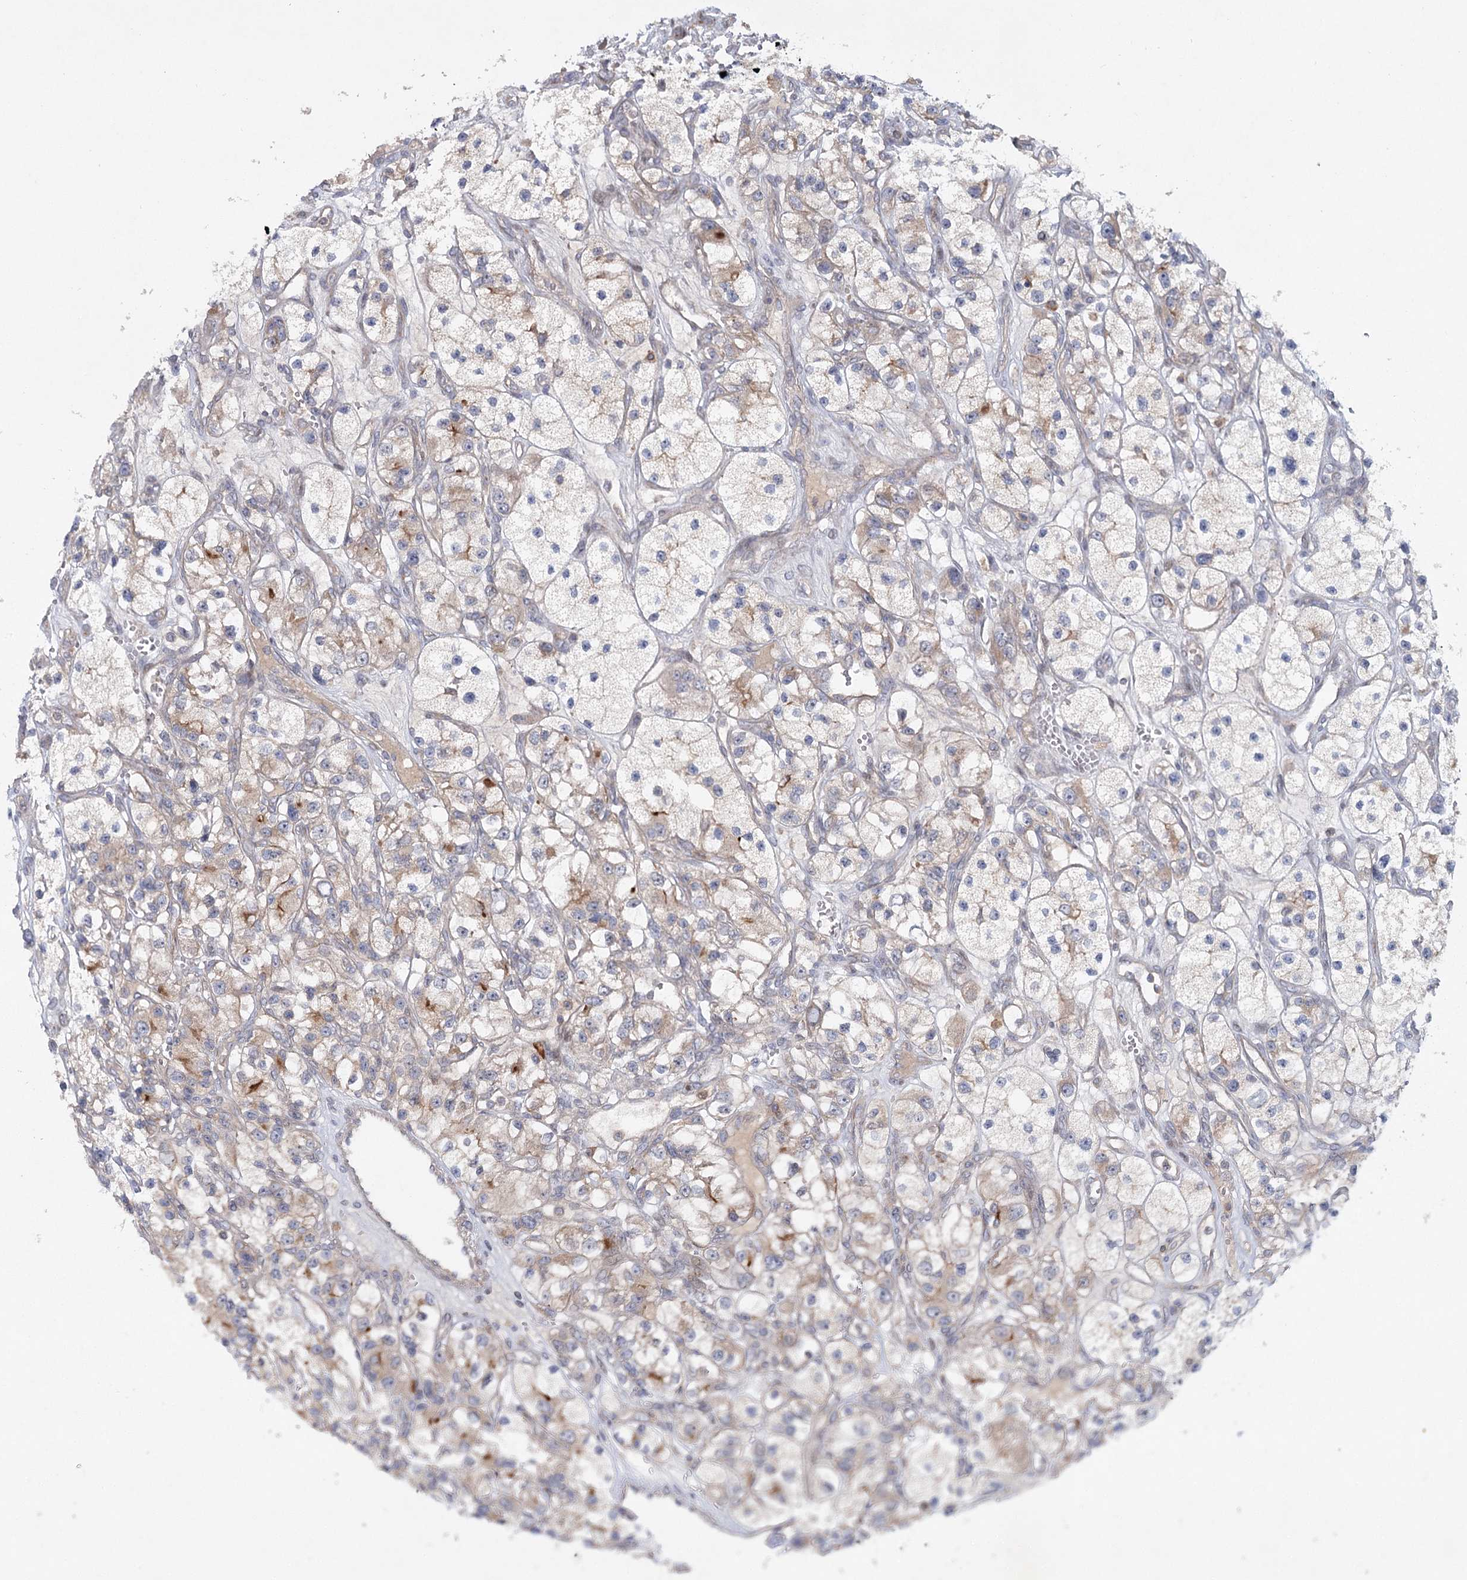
{"staining": {"intensity": "weak", "quantity": "<25%", "location": "cytoplasmic/membranous"}, "tissue": "renal cancer", "cell_type": "Tumor cells", "image_type": "cancer", "snomed": [{"axis": "morphology", "description": "Adenocarcinoma, NOS"}, {"axis": "topography", "description": "Kidney"}], "caption": "There is no significant positivity in tumor cells of adenocarcinoma (renal).", "gene": "MAP3K13", "patient": {"sex": "female", "age": 57}}